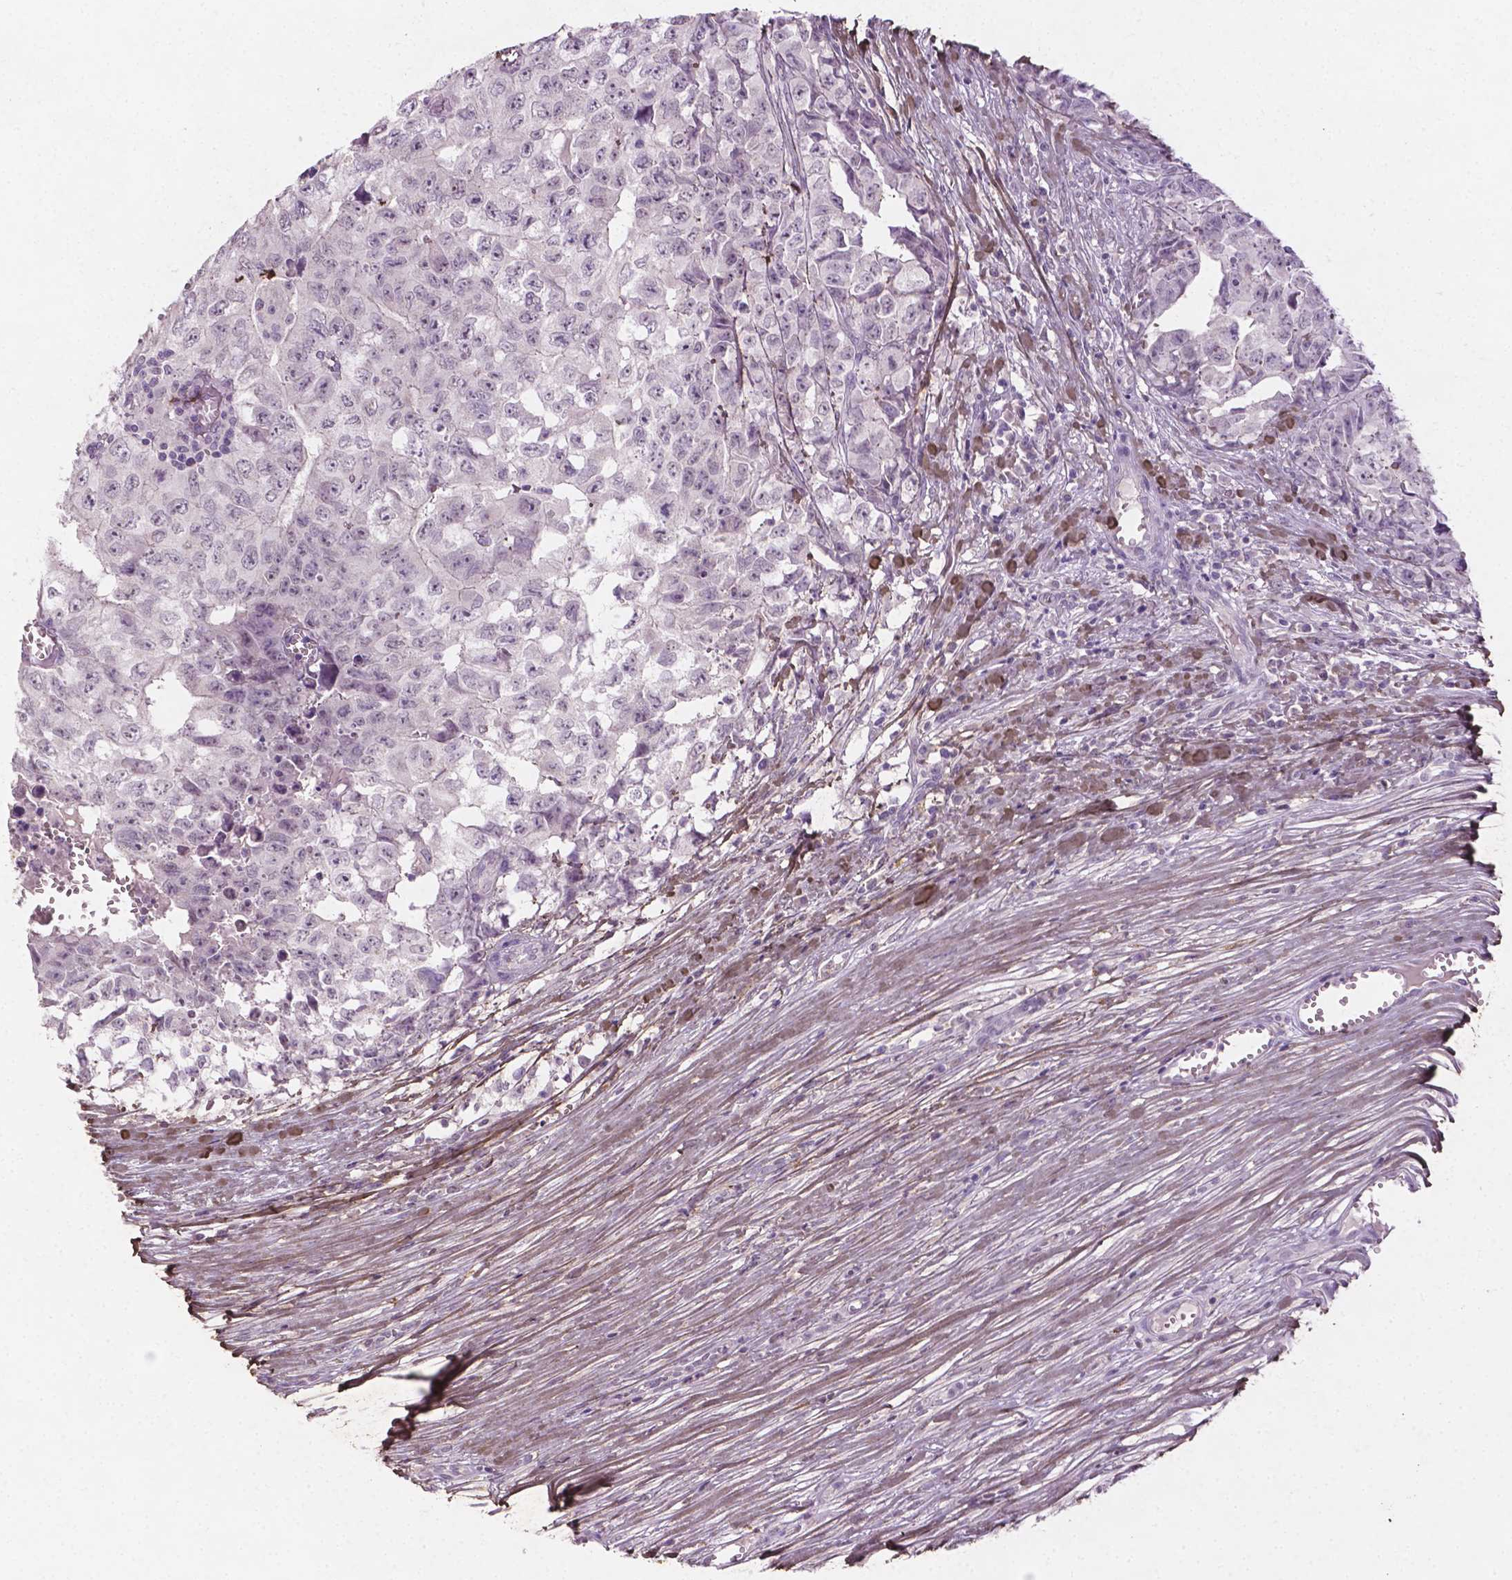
{"staining": {"intensity": "negative", "quantity": "none", "location": "none"}, "tissue": "testis cancer", "cell_type": "Tumor cells", "image_type": "cancer", "snomed": [{"axis": "morphology", "description": "Carcinoma, Embryonal, NOS"}, {"axis": "morphology", "description": "Teratoma, malignant, NOS"}, {"axis": "topography", "description": "Testis"}], "caption": "Embryonal carcinoma (testis) stained for a protein using immunohistochemistry (IHC) reveals no staining tumor cells.", "gene": "DLG2", "patient": {"sex": "male", "age": 24}}